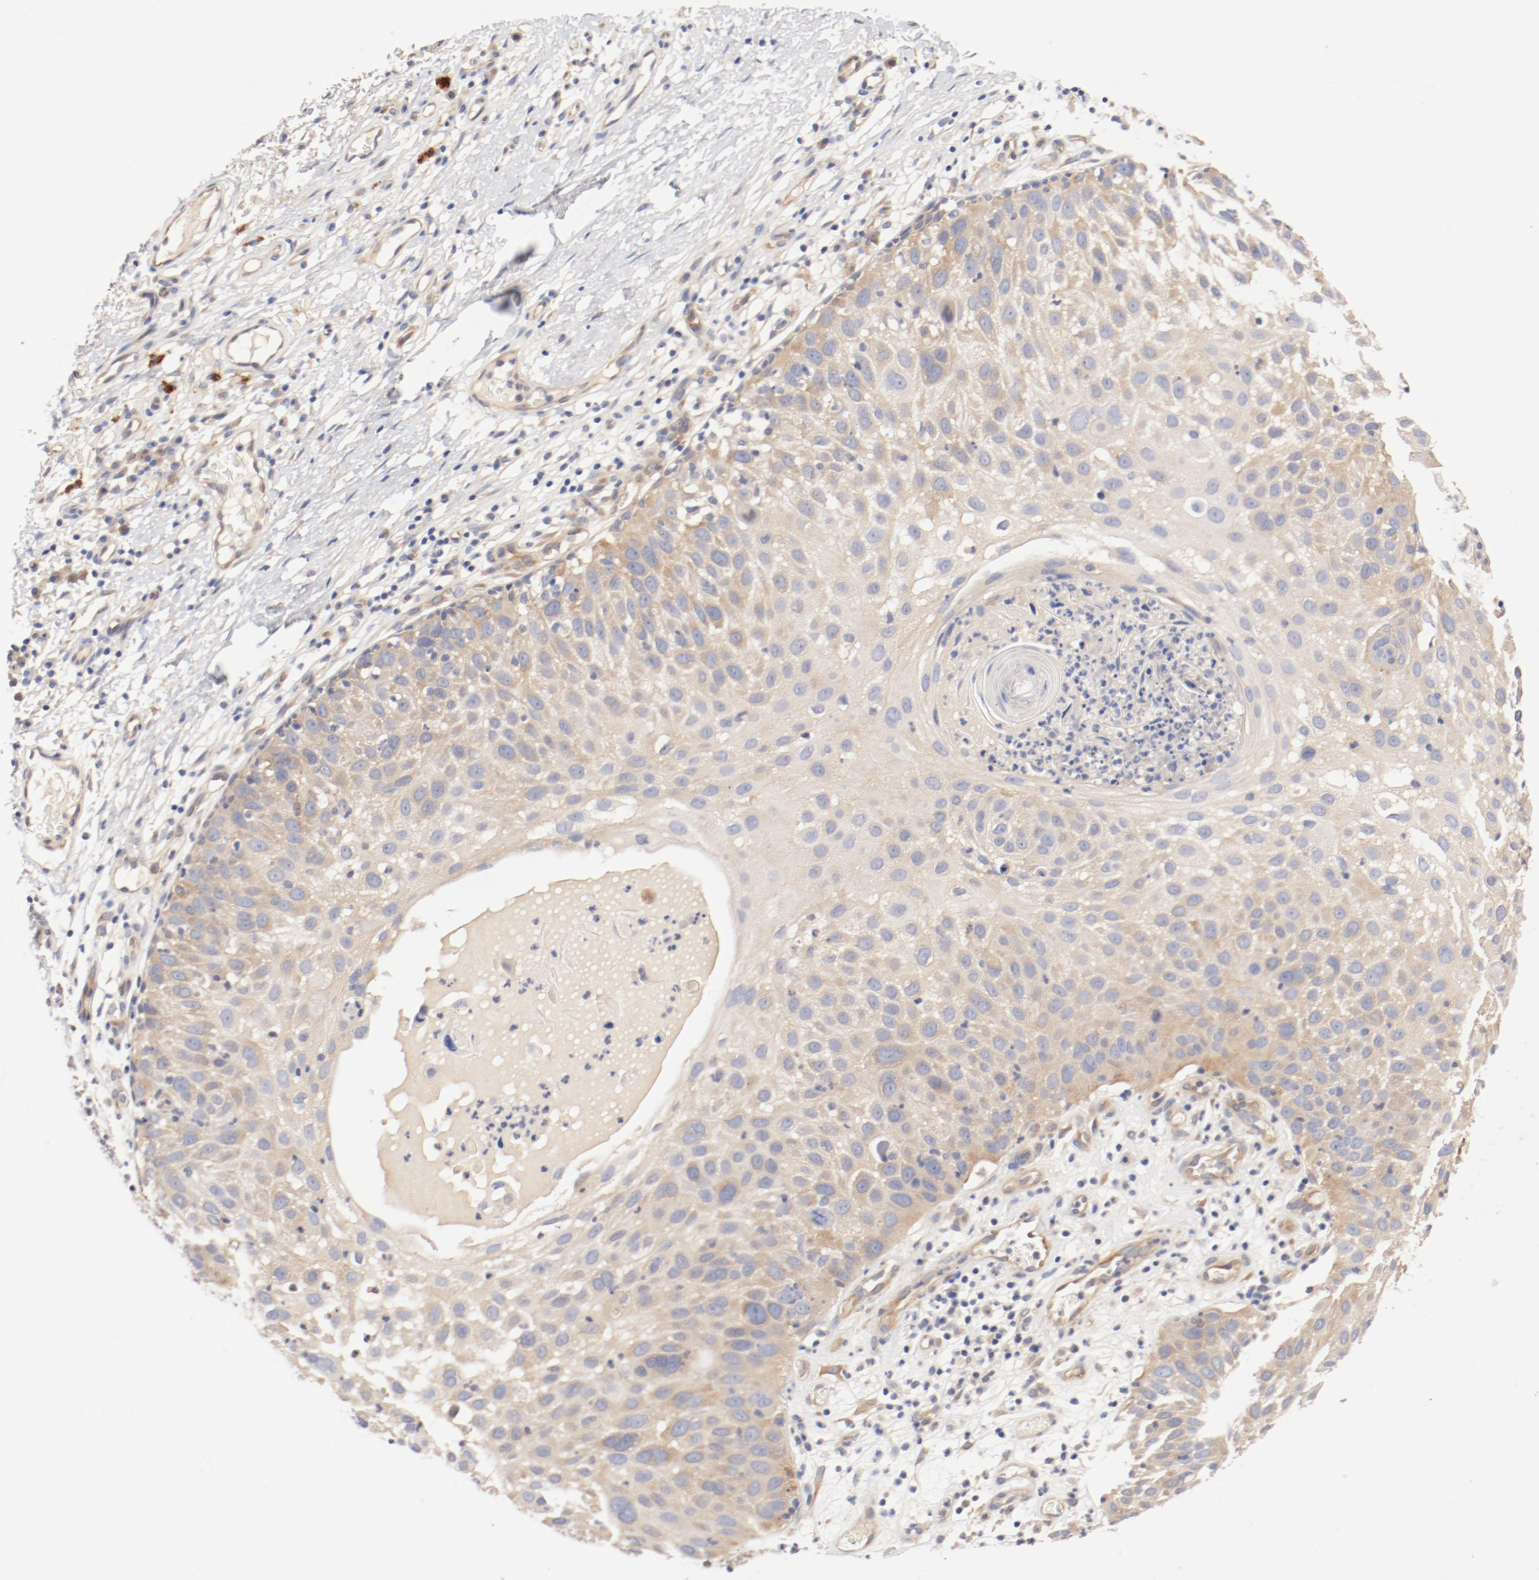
{"staining": {"intensity": "weak", "quantity": "25%-75%", "location": "cytoplasmic/membranous"}, "tissue": "skin cancer", "cell_type": "Tumor cells", "image_type": "cancer", "snomed": [{"axis": "morphology", "description": "Squamous cell carcinoma, NOS"}, {"axis": "topography", "description": "Skin"}], "caption": "High-magnification brightfield microscopy of squamous cell carcinoma (skin) stained with DAB (brown) and counterstained with hematoxylin (blue). tumor cells exhibit weak cytoplasmic/membranous positivity is seen in approximately25%-75% of cells. The protein of interest is stained brown, and the nuclei are stained in blue (DAB (3,3'-diaminobenzidine) IHC with brightfield microscopy, high magnification).", "gene": "DYNC1H1", "patient": {"sex": "male", "age": 87}}